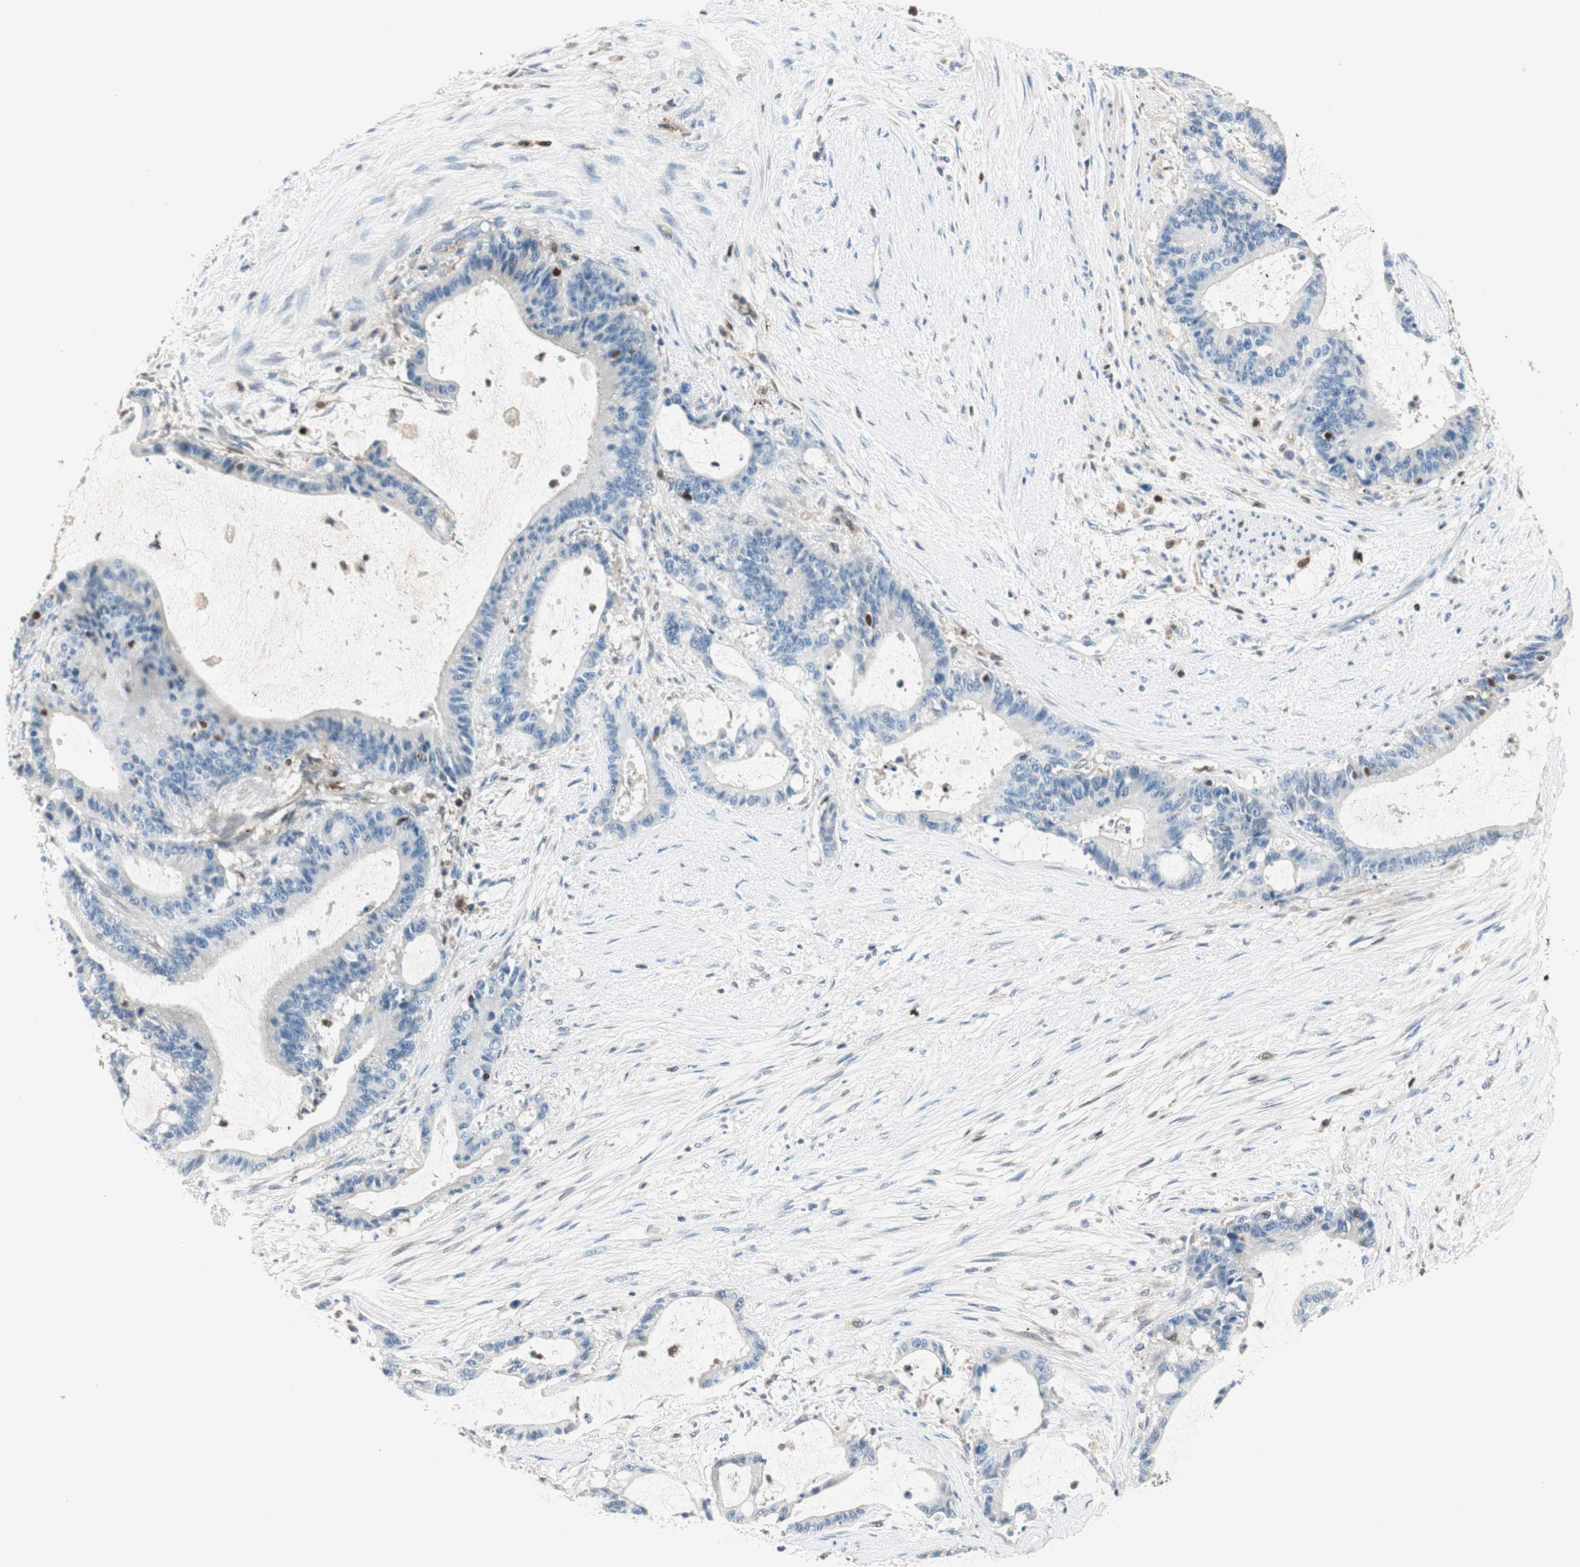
{"staining": {"intensity": "negative", "quantity": "none", "location": "none"}, "tissue": "liver cancer", "cell_type": "Tumor cells", "image_type": "cancer", "snomed": [{"axis": "morphology", "description": "Cholangiocarcinoma"}, {"axis": "topography", "description": "Liver"}], "caption": "Immunohistochemistry (IHC) micrograph of human liver cancer (cholangiocarcinoma) stained for a protein (brown), which reveals no positivity in tumor cells. Nuclei are stained in blue.", "gene": "COTL1", "patient": {"sex": "female", "age": 73}}